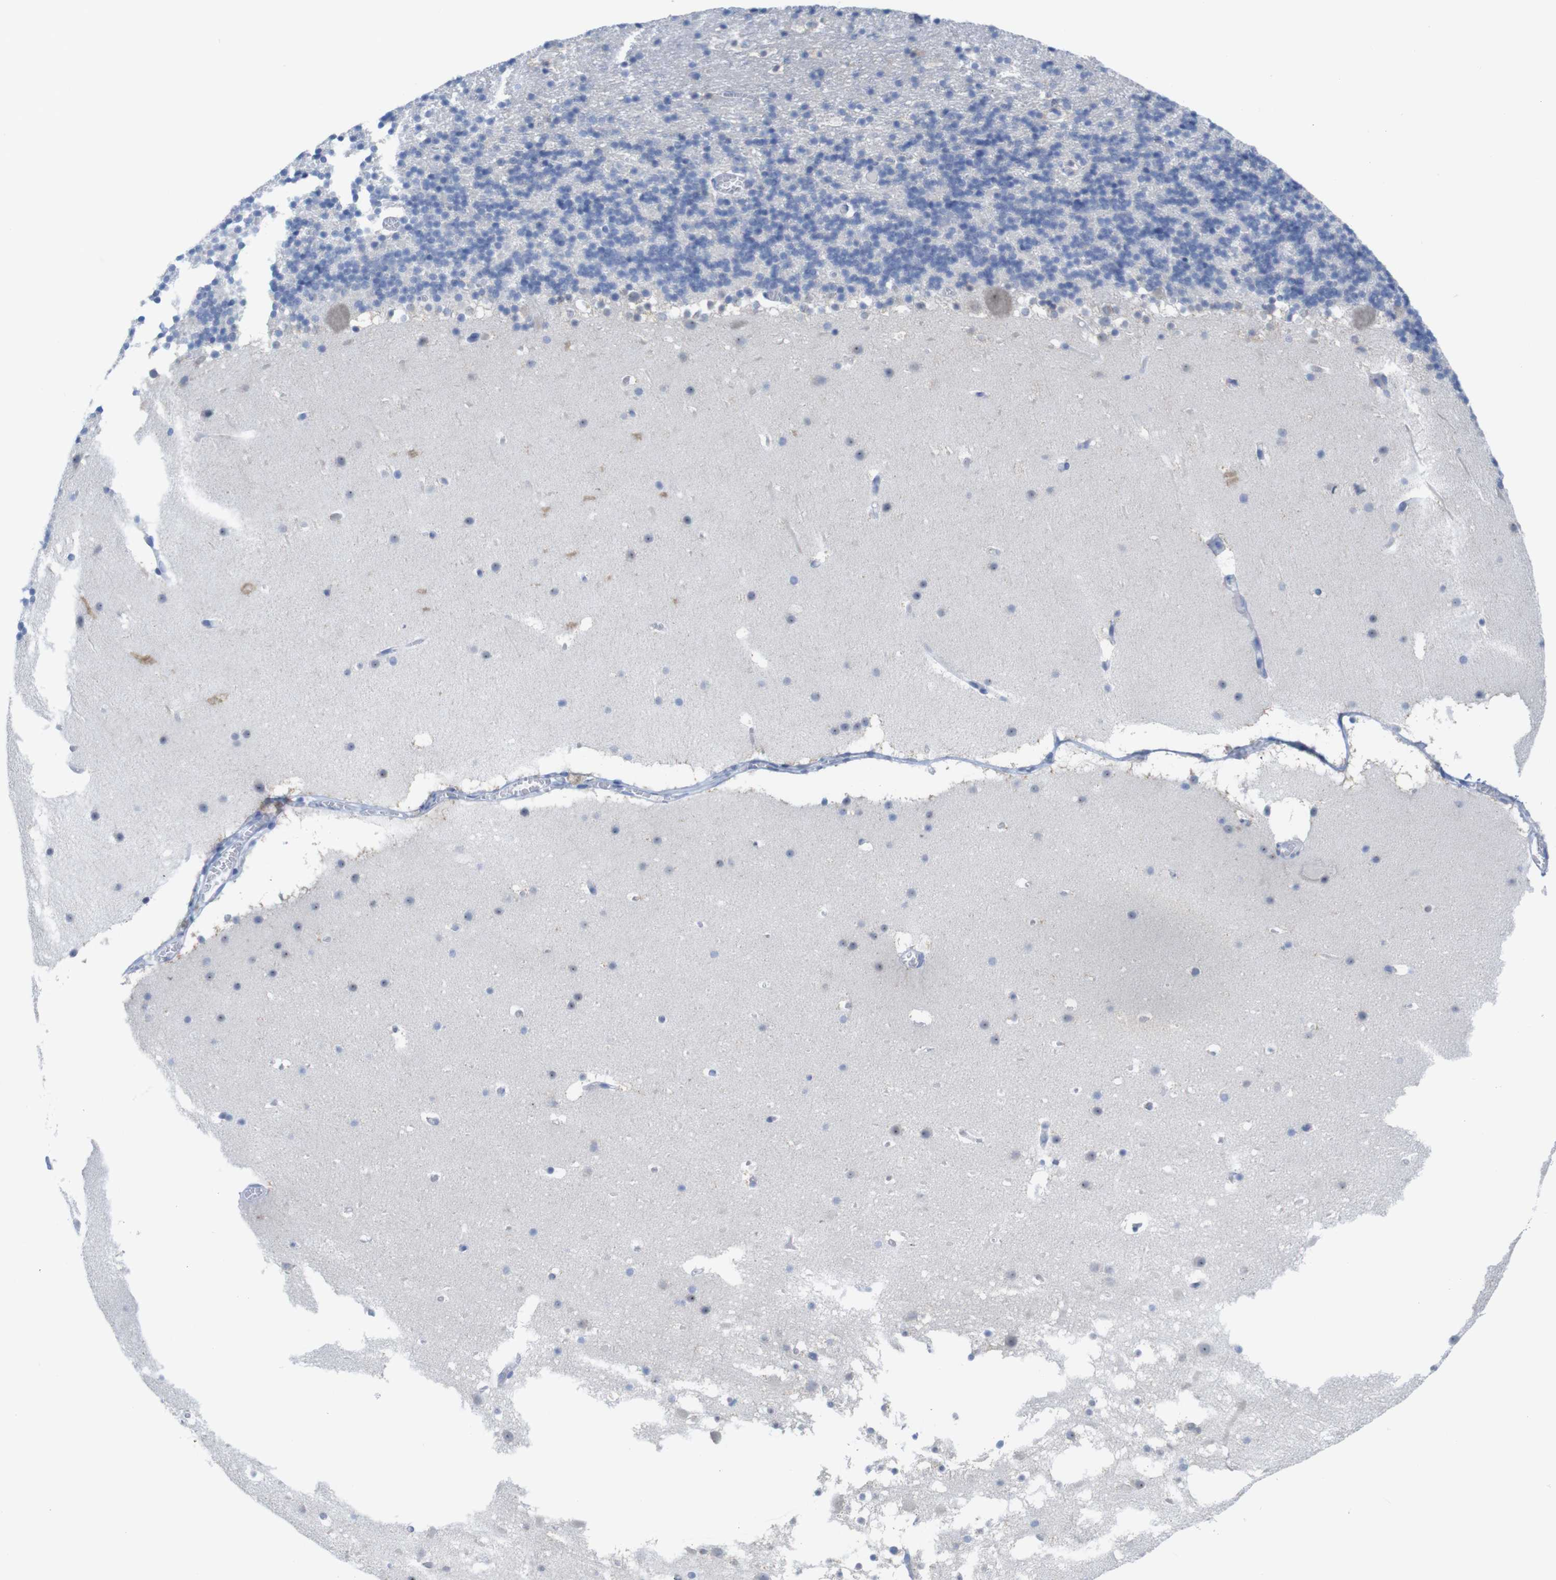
{"staining": {"intensity": "negative", "quantity": "none", "location": "none"}, "tissue": "cerebellum", "cell_type": "Cells in granular layer", "image_type": "normal", "snomed": [{"axis": "morphology", "description": "Normal tissue, NOS"}, {"axis": "topography", "description": "Cerebellum"}], "caption": "Photomicrograph shows no protein positivity in cells in granular layer of normal cerebellum. The staining is performed using DAB (3,3'-diaminobenzidine) brown chromogen with nuclei counter-stained in using hematoxylin.", "gene": "PNMA1", "patient": {"sex": "male", "age": 45}}